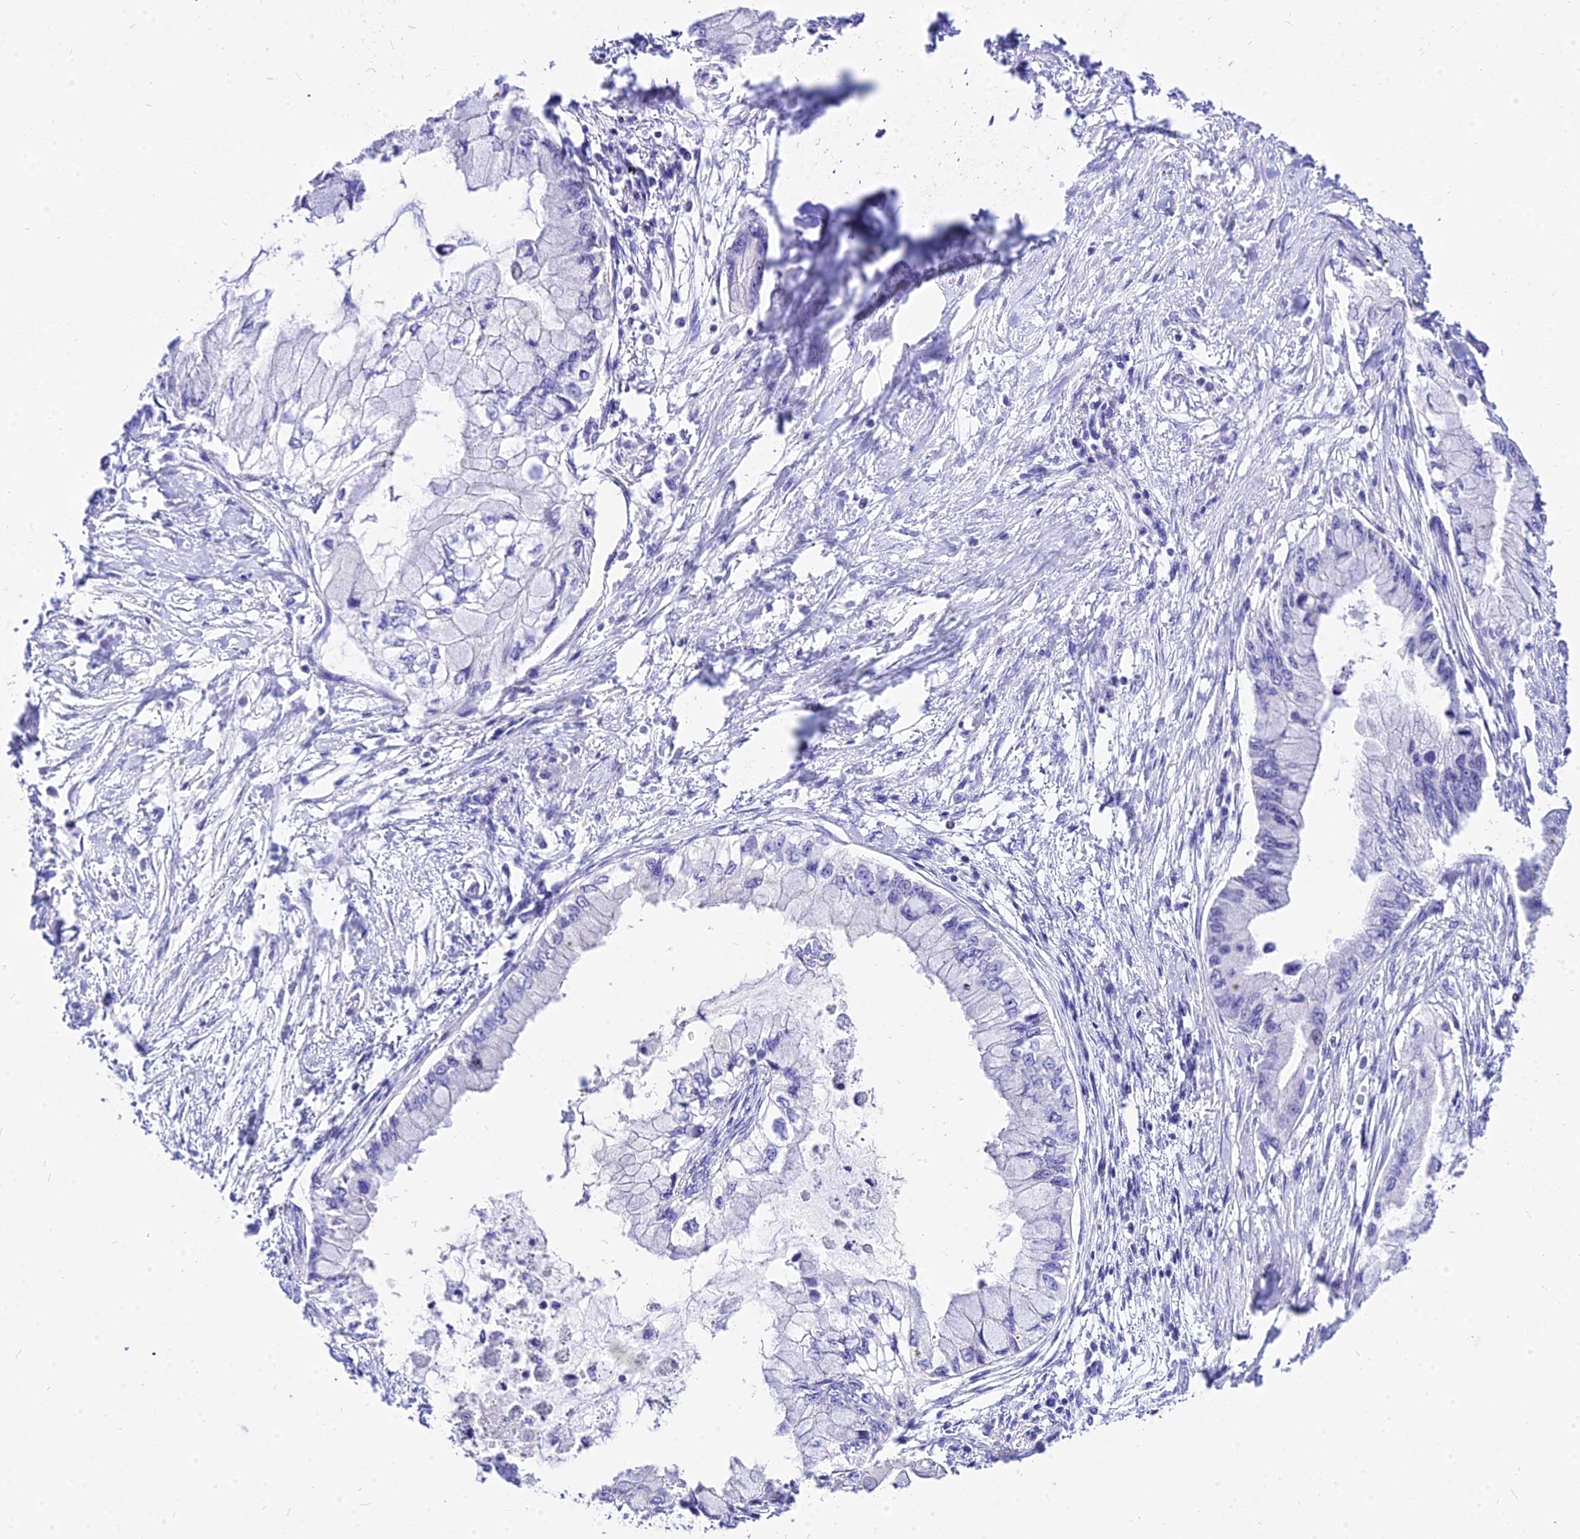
{"staining": {"intensity": "negative", "quantity": "none", "location": "none"}, "tissue": "pancreatic cancer", "cell_type": "Tumor cells", "image_type": "cancer", "snomed": [{"axis": "morphology", "description": "Adenocarcinoma, NOS"}, {"axis": "topography", "description": "Pancreas"}], "caption": "DAB immunohistochemical staining of human adenocarcinoma (pancreatic) exhibits no significant positivity in tumor cells. The staining is performed using DAB (3,3'-diaminobenzidine) brown chromogen with nuclei counter-stained in using hematoxylin.", "gene": "CARD18", "patient": {"sex": "male", "age": 48}}